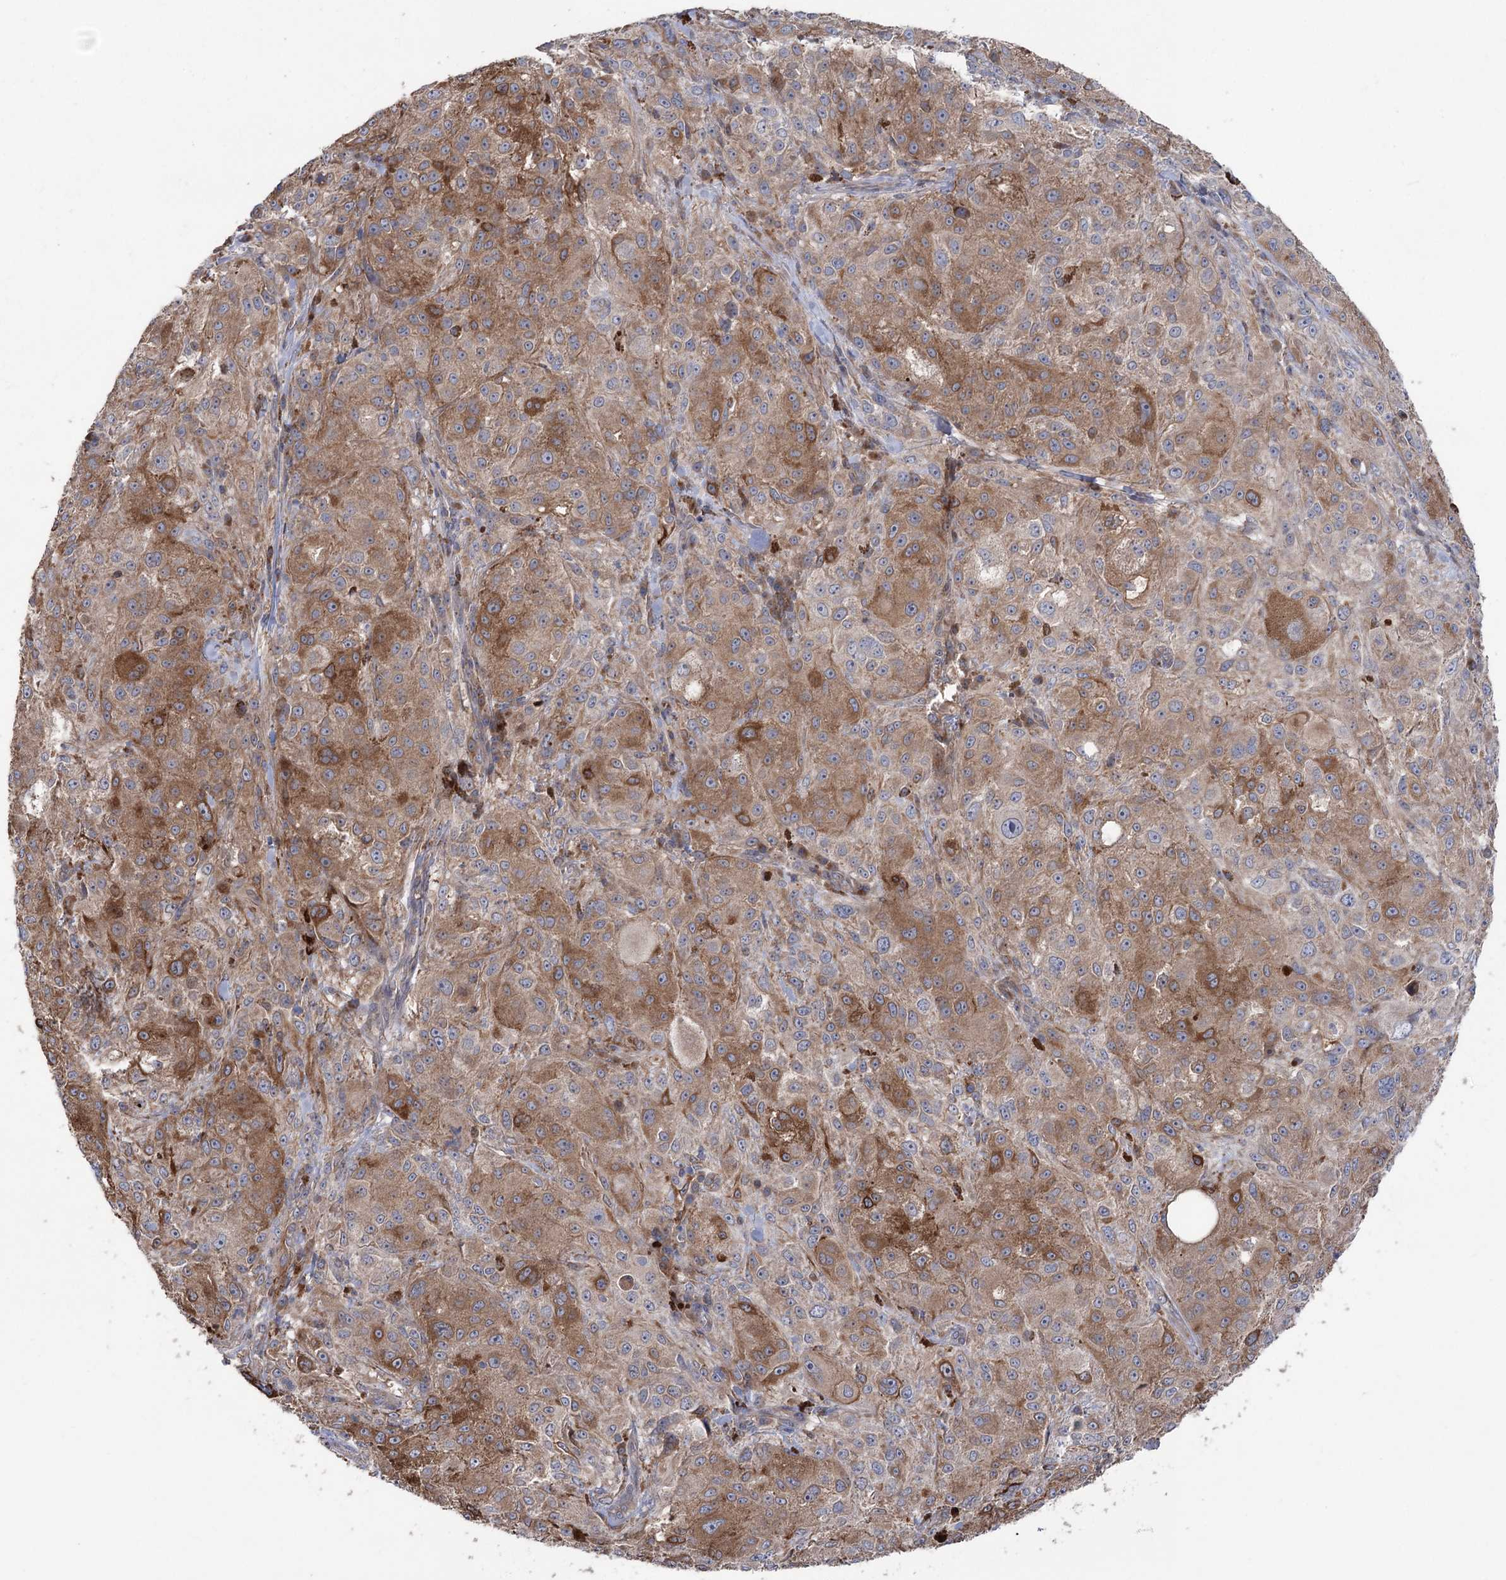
{"staining": {"intensity": "moderate", "quantity": ">75%", "location": "cytoplasmic/membranous"}, "tissue": "melanoma", "cell_type": "Tumor cells", "image_type": "cancer", "snomed": [{"axis": "morphology", "description": "Necrosis, NOS"}, {"axis": "morphology", "description": "Malignant melanoma, NOS"}, {"axis": "topography", "description": "Skin"}], "caption": "Malignant melanoma tissue exhibits moderate cytoplasmic/membranous positivity in about >75% of tumor cells, visualized by immunohistochemistry.", "gene": "OTUD1", "patient": {"sex": "female", "age": 87}}